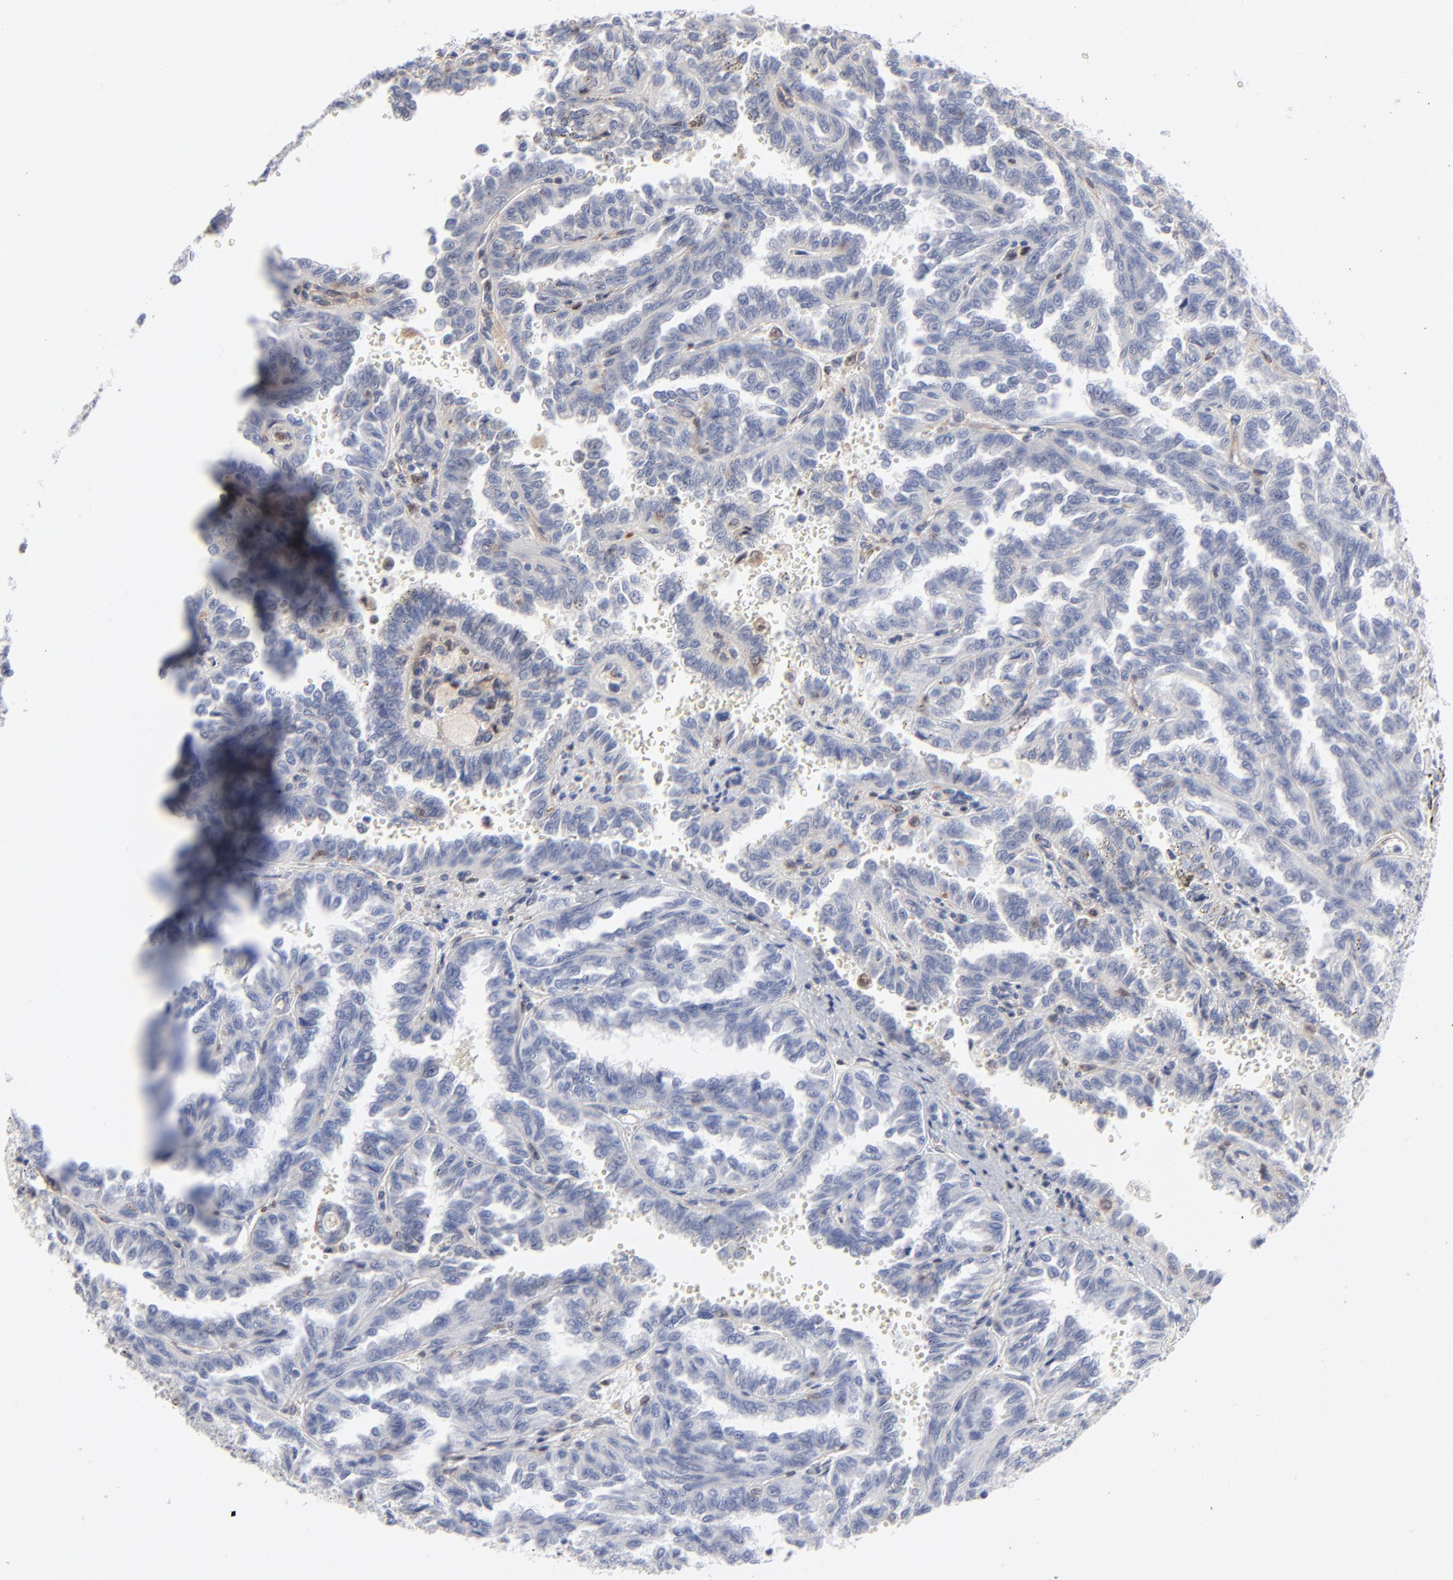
{"staining": {"intensity": "negative", "quantity": "none", "location": "none"}, "tissue": "renal cancer", "cell_type": "Tumor cells", "image_type": "cancer", "snomed": [{"axis": "morphology", "description": "Inflammation, NOS"}, {"axis": "morphology", "description": "Adenocarcinoma, NOS"}, {"axis": "topography", "description": "Kidney"}], "caption": "Human adenocarcinoma (renal) stained for a protein using immunohistochemistry shows no expression in tumor cells.", "gene": "ARRB1", "patient": {"sex": "male", "age": 68}}